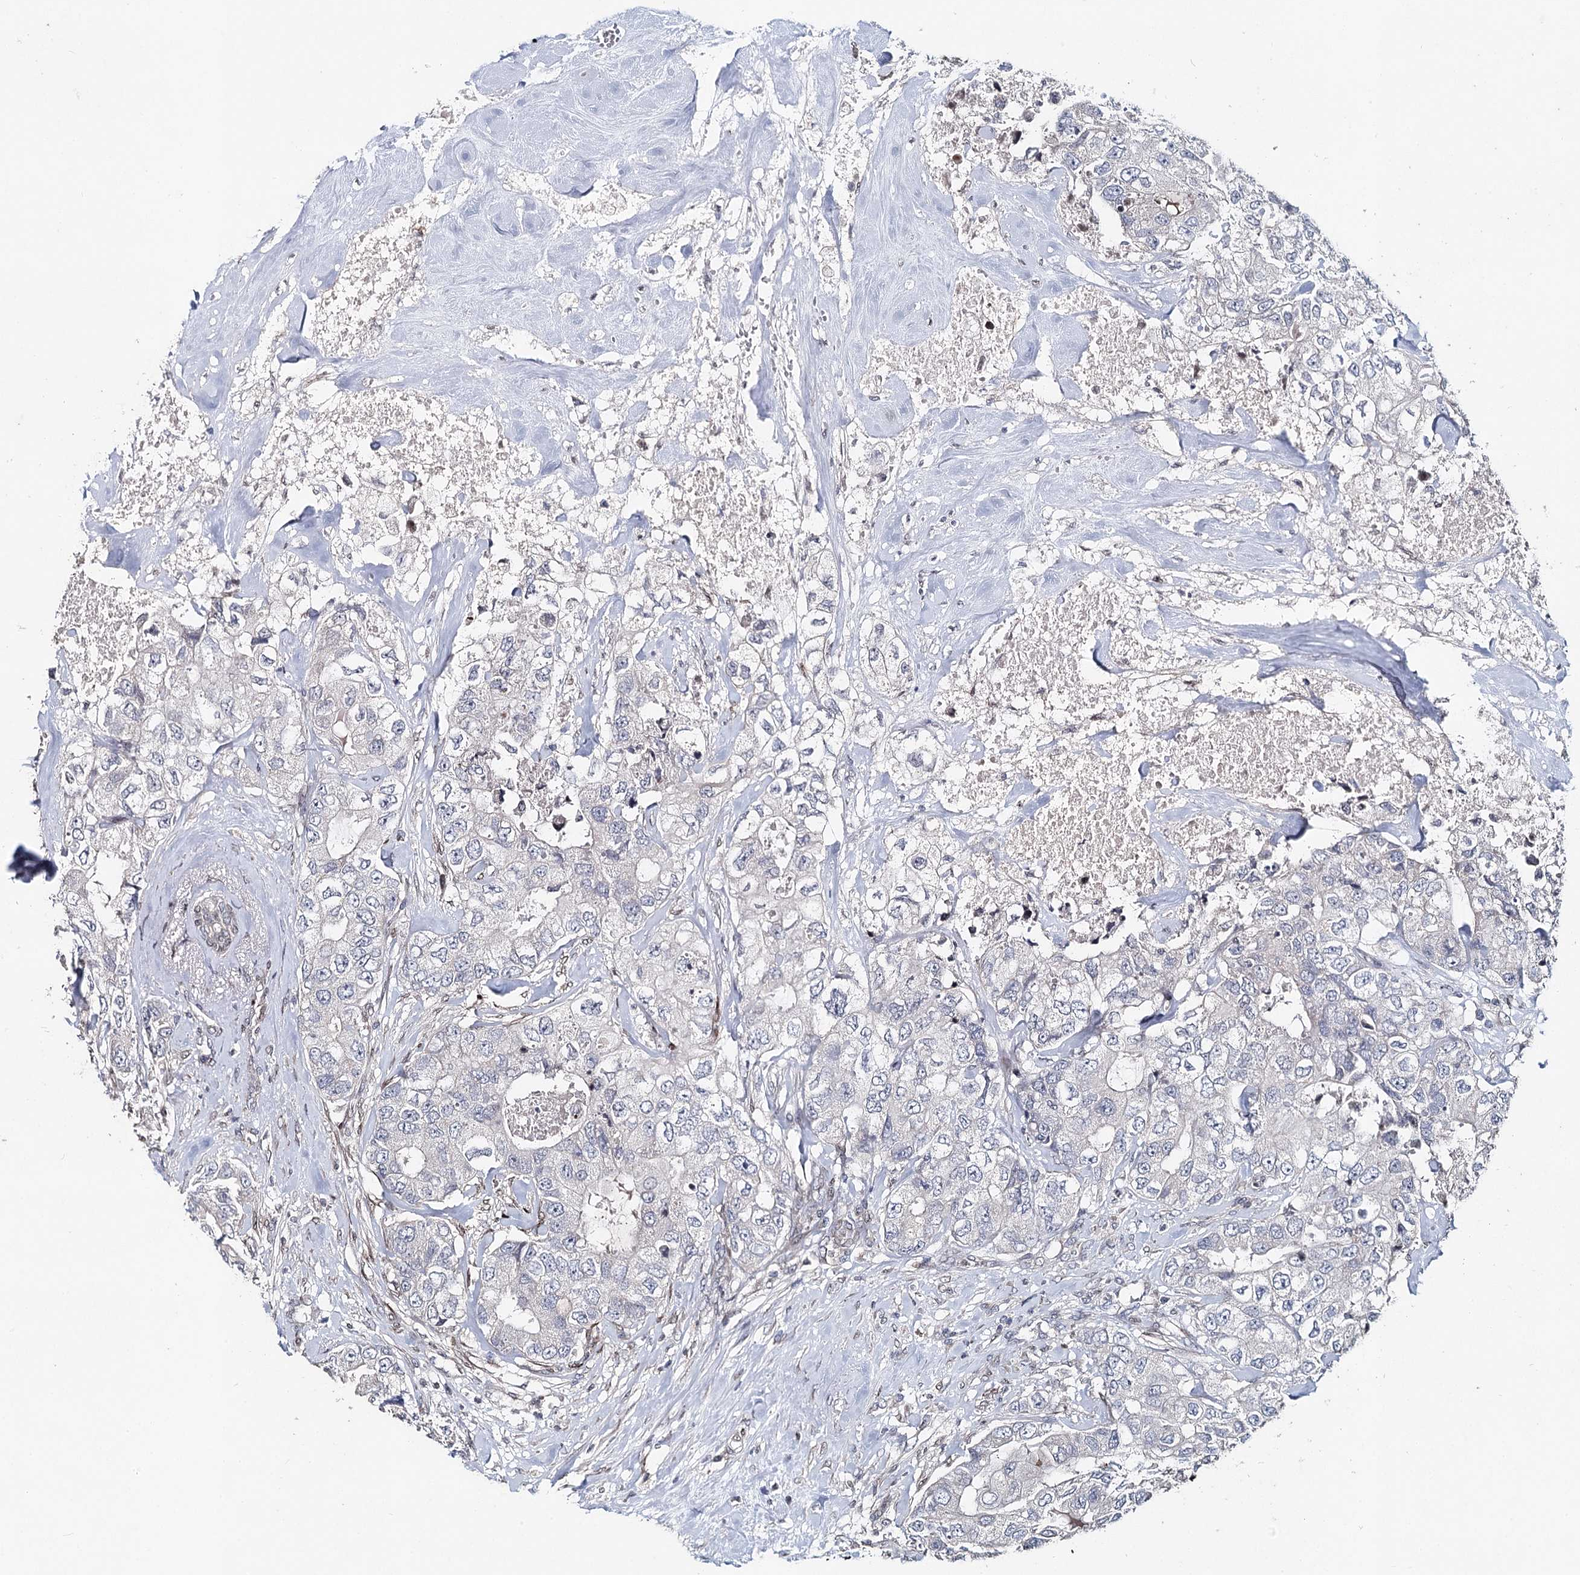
{"staining": {"intensity": "negative", "quantity": "none", "location": "none"}, "tissue": "breast cancer", "cell_type": "Tumor cells", "image_type": "cancer", "snomed": [{"axis": "morphology", "description": "Duct carcinoma"}, {"axis": "topography", "description": "Breast"}], "caption": "Tumor cells are negative for brown protein staining in breast cancer (invasive ductal carcinoma).", "gene": "FRMD4A", "patient": {"sex": "female", "age": 62}}